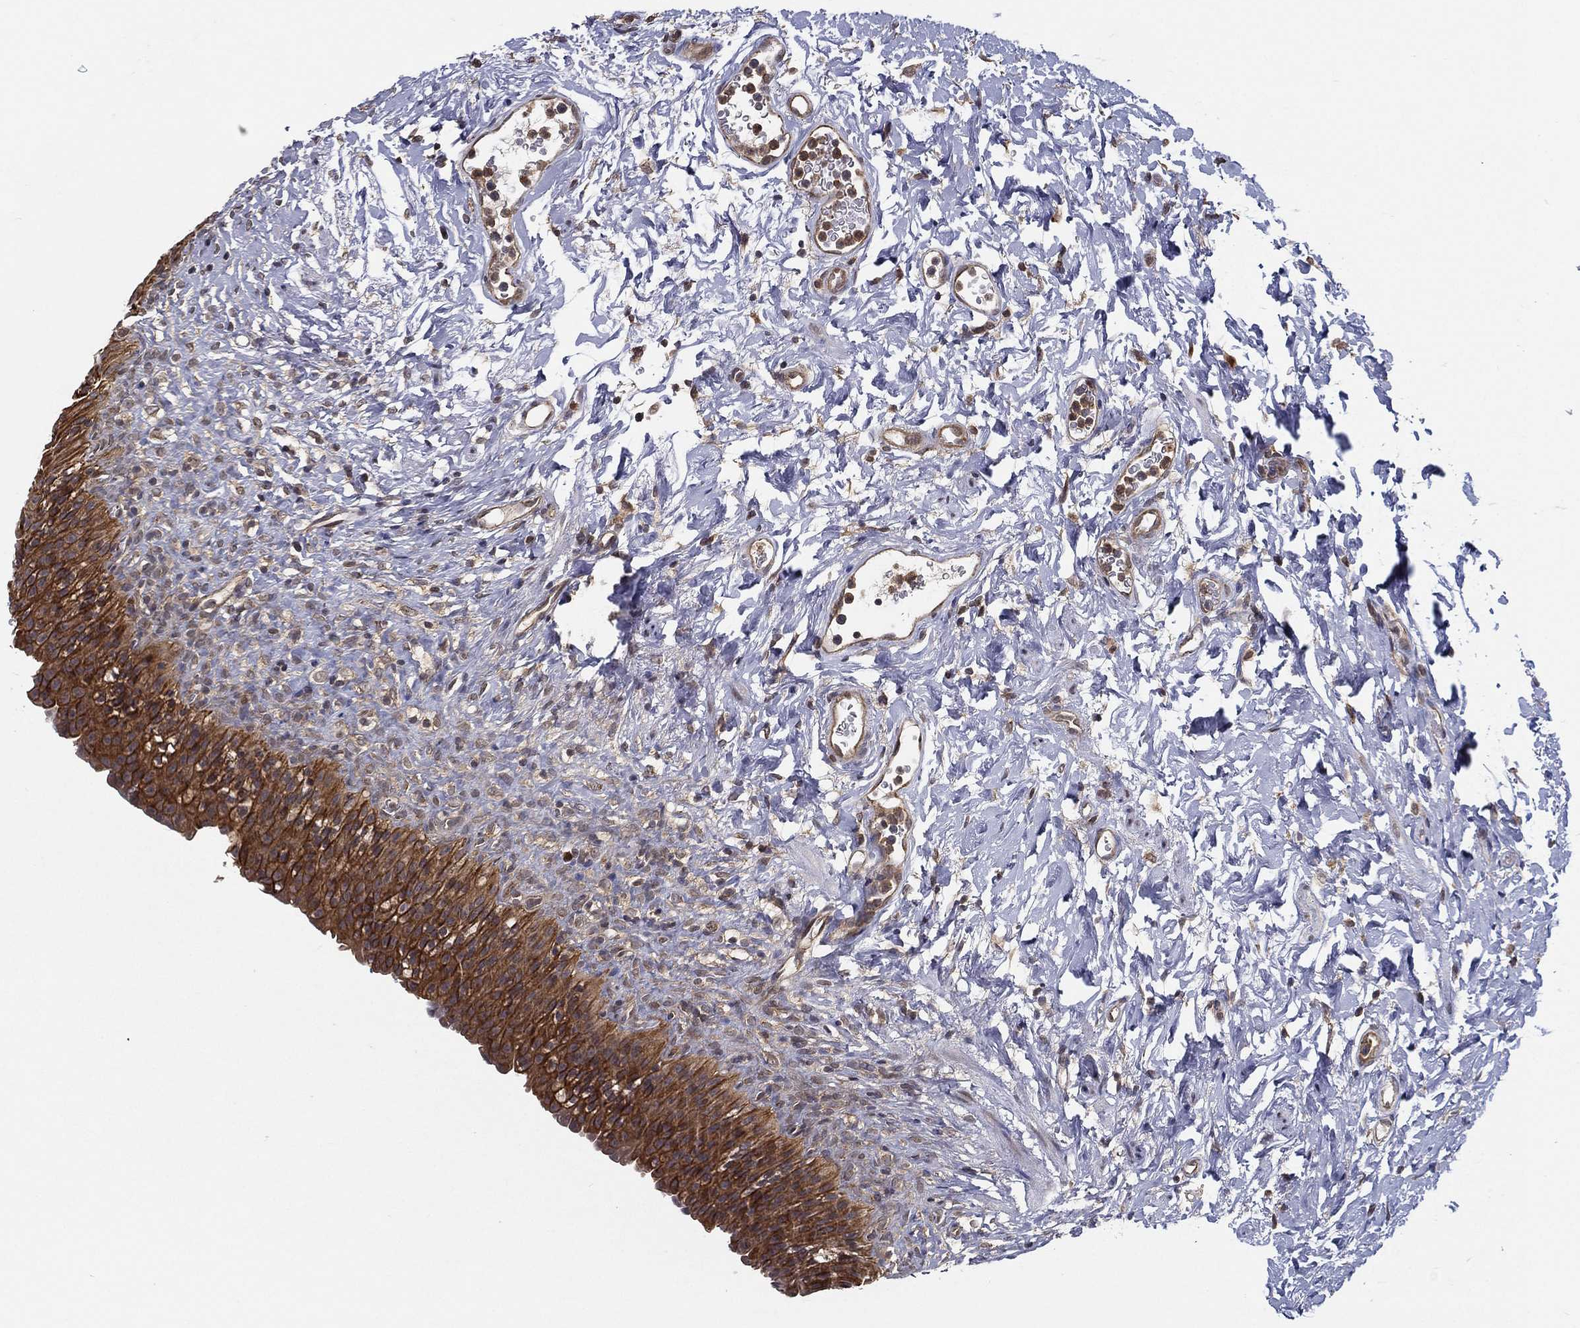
{"staining": {"intensity": "moderate", "quantity": ">75%", "location": "cytoplasmic/membranous"}, "tissue": "urinary bladder", "cell_type": "Urothelial cells", "image_type": "normal", "snomed": [{"axis": "morphology", "description": "Normal tissue, NOS"}, {"axis": "topography", "description": "Urinary bladder"}], "caption": "IHC (DAB (3,3'-diaminobenzidine)) staining of benign human urinary bladder displays moderate cytoplasmic/membranous protein expression in approximately >75% of urothelial cells. The protein is shown in brown color, while the nuclei are stained blue.", "gene": "UACA", "patient": {"sex": "male", "age": 76}}